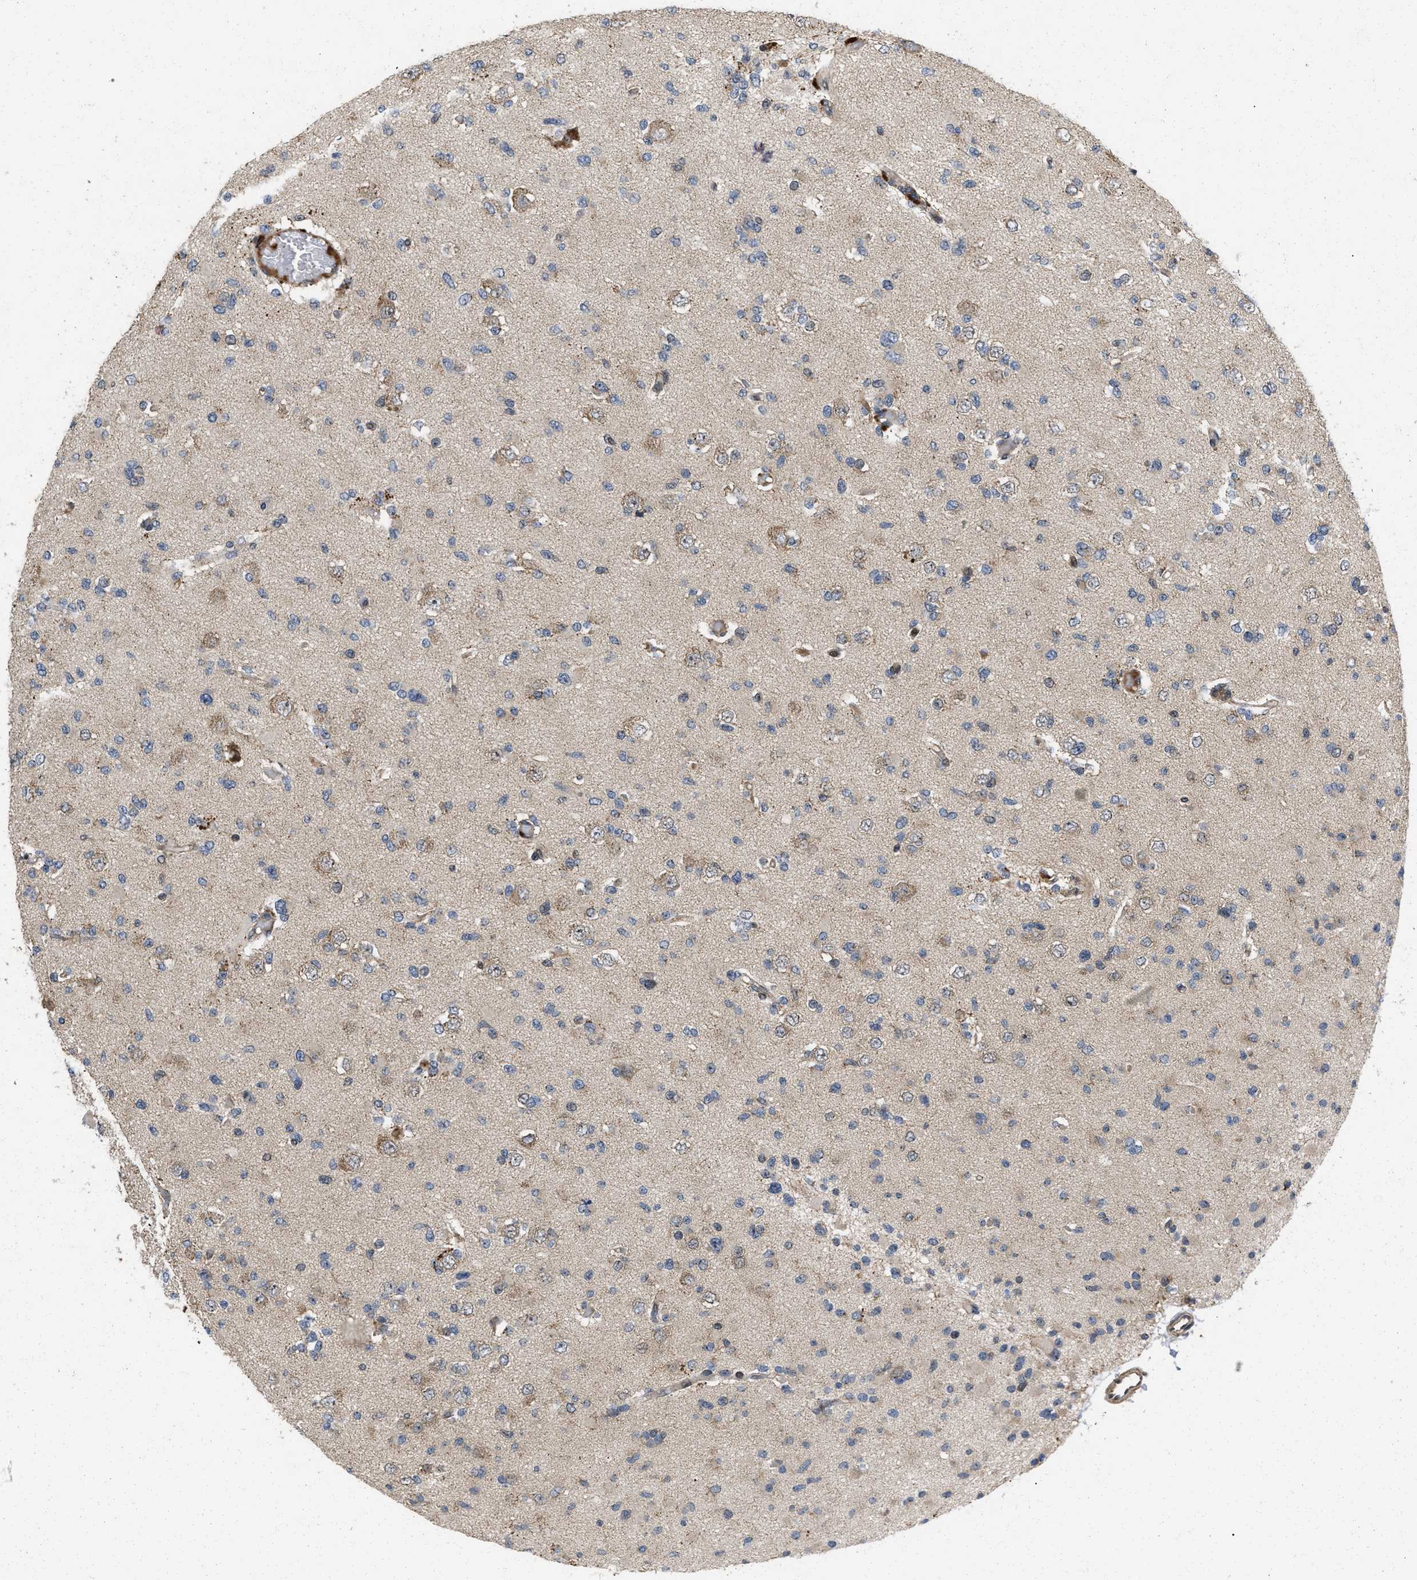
{"staining": {"intensity": "weak", "quantity": "<25%", "location": "cytoplasmic/membranous"}, "tissue": "glioma", "cell_type": "Tumor cells", "image_type": "cancer", "snomed": [{"axis": "morphology", "description": "Glioma, malignant, Low grade"}, {"axis": "topography", "description": "Brain"}], "caption": "High power microscopy image of an immunohistochemistry (IHC) image of malignant low-grade glioma, revealing no significant positivity in tumor cells. (DAB (3,3'-diaminobenzidine) IHC visualized using brightfield microscopy, high magnification).", "gene": "PRDM14", "patient": {"sex": "female", "age": 22}}